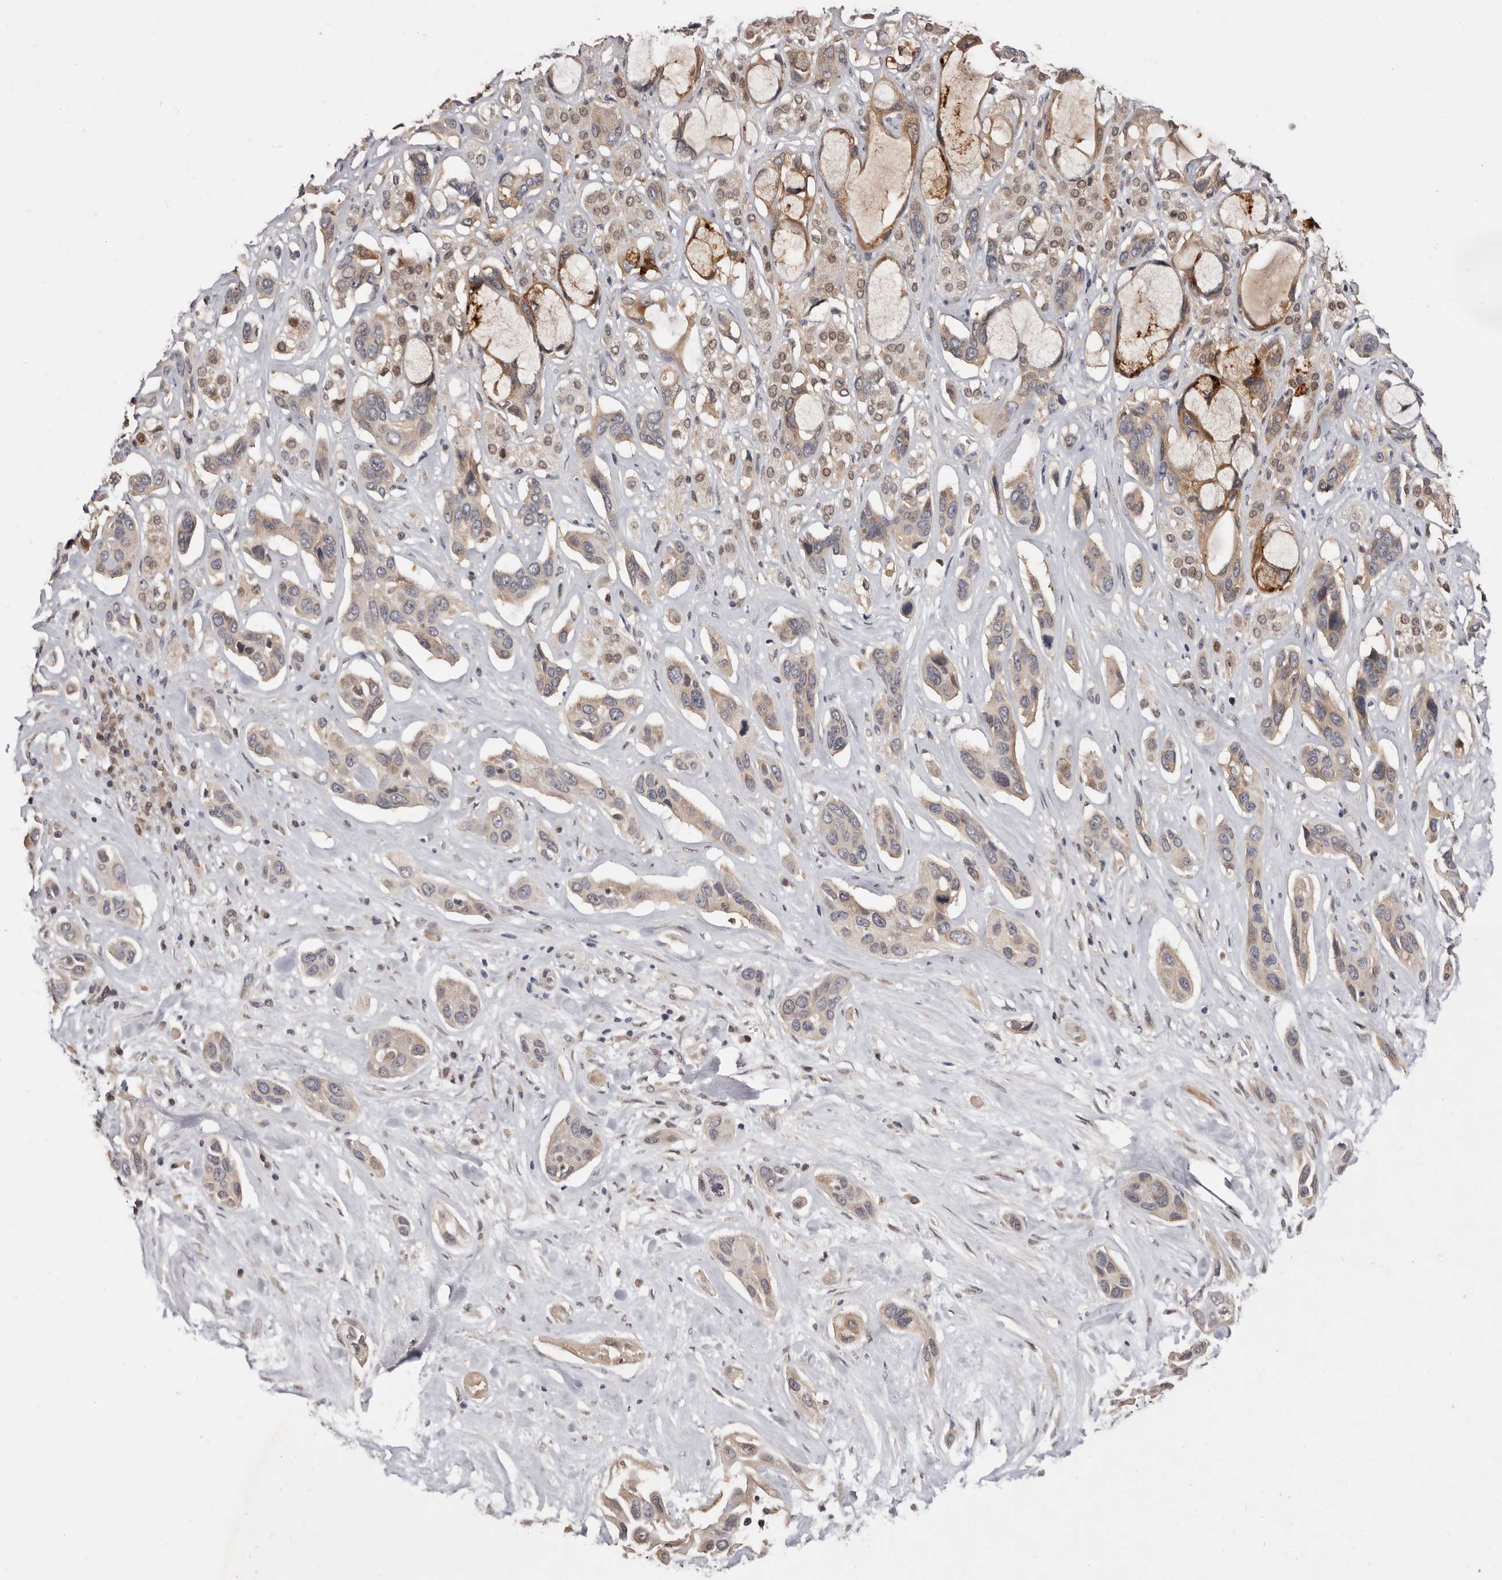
{"staining": {"intensity": "weak", "quantity": ">75%", "location": "cytoplasmic/membranous"}, "tissue": "pancreatic cancer", "cell_type": "Tumor cells", "image_type": "cancer", "snomed": [{"axis": "morphology", "description": "Adenocarcinoma, NOS"}, {"axis": "topography", "description": "Pancreas"}], "caption": "Weak cytoplasmic/membranous positivity for a protein is appreciated in approximately >75% of tumor cells of adenocarcinoma (pancreatic) using IHC.", "gene": "INAVA", "patient": {"sex": "female", "age": 60}}